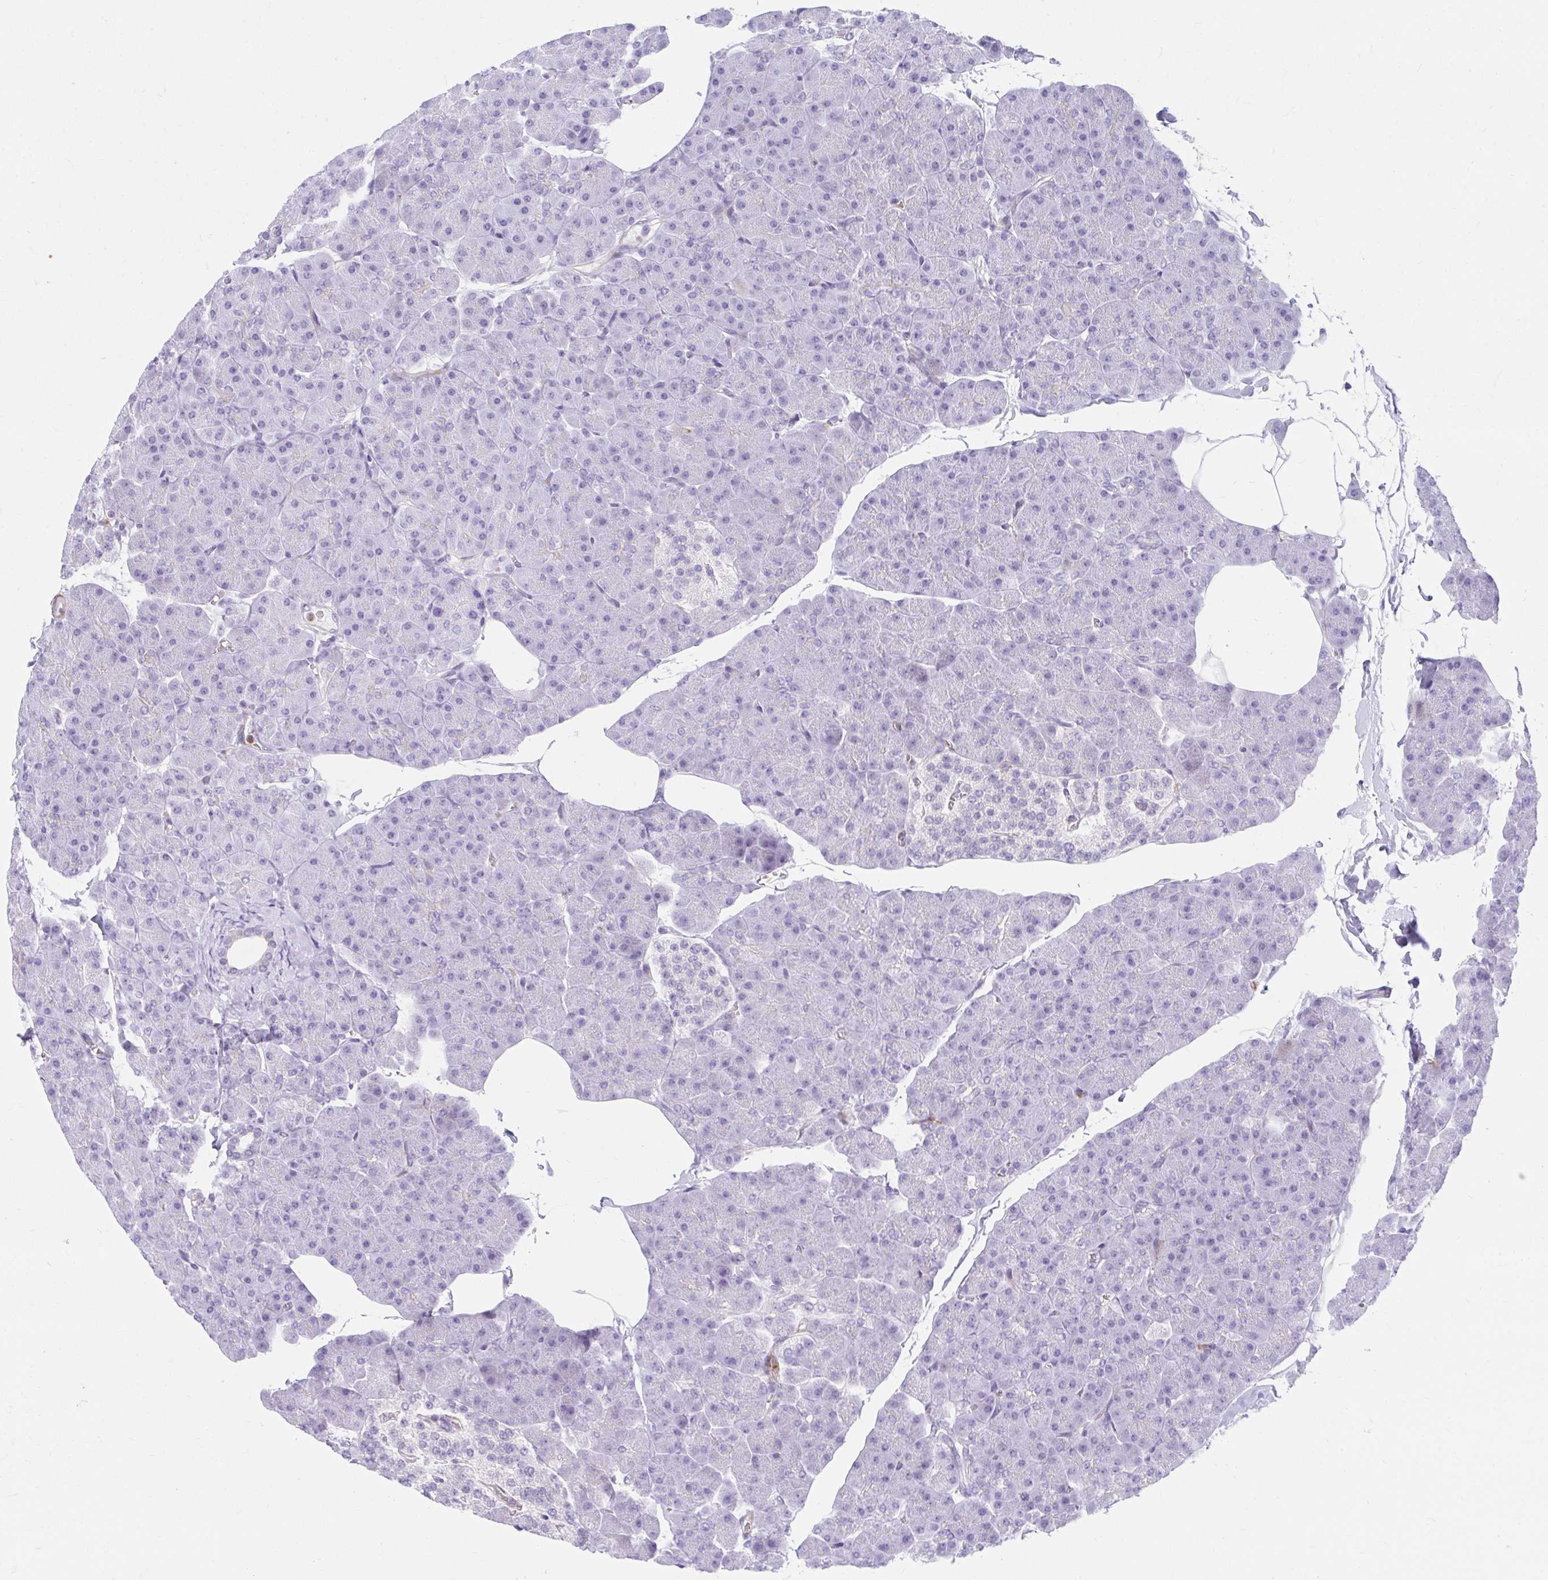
{"staining": {"intensity": "negative", "quantity": "none", "location": "none"}, "tissue": "pancreas", "cell_type": "Exocrine glandular cells", "image_type": "normal", "snomed": [{"axis": "morphology", "description": "Normal tissue, NOS"}, {"axis": "topography", "description": "Pancreas"}], "caption": "DAB immunohistochemical staining of normal human pancreas shows no significant staining in exocrine glandular cells. (Immunohistochemistry (ihc), brightfield microscopy, high magnification).", "gene": "CSTB", "patient": {"sex": "male", "age": 35}}